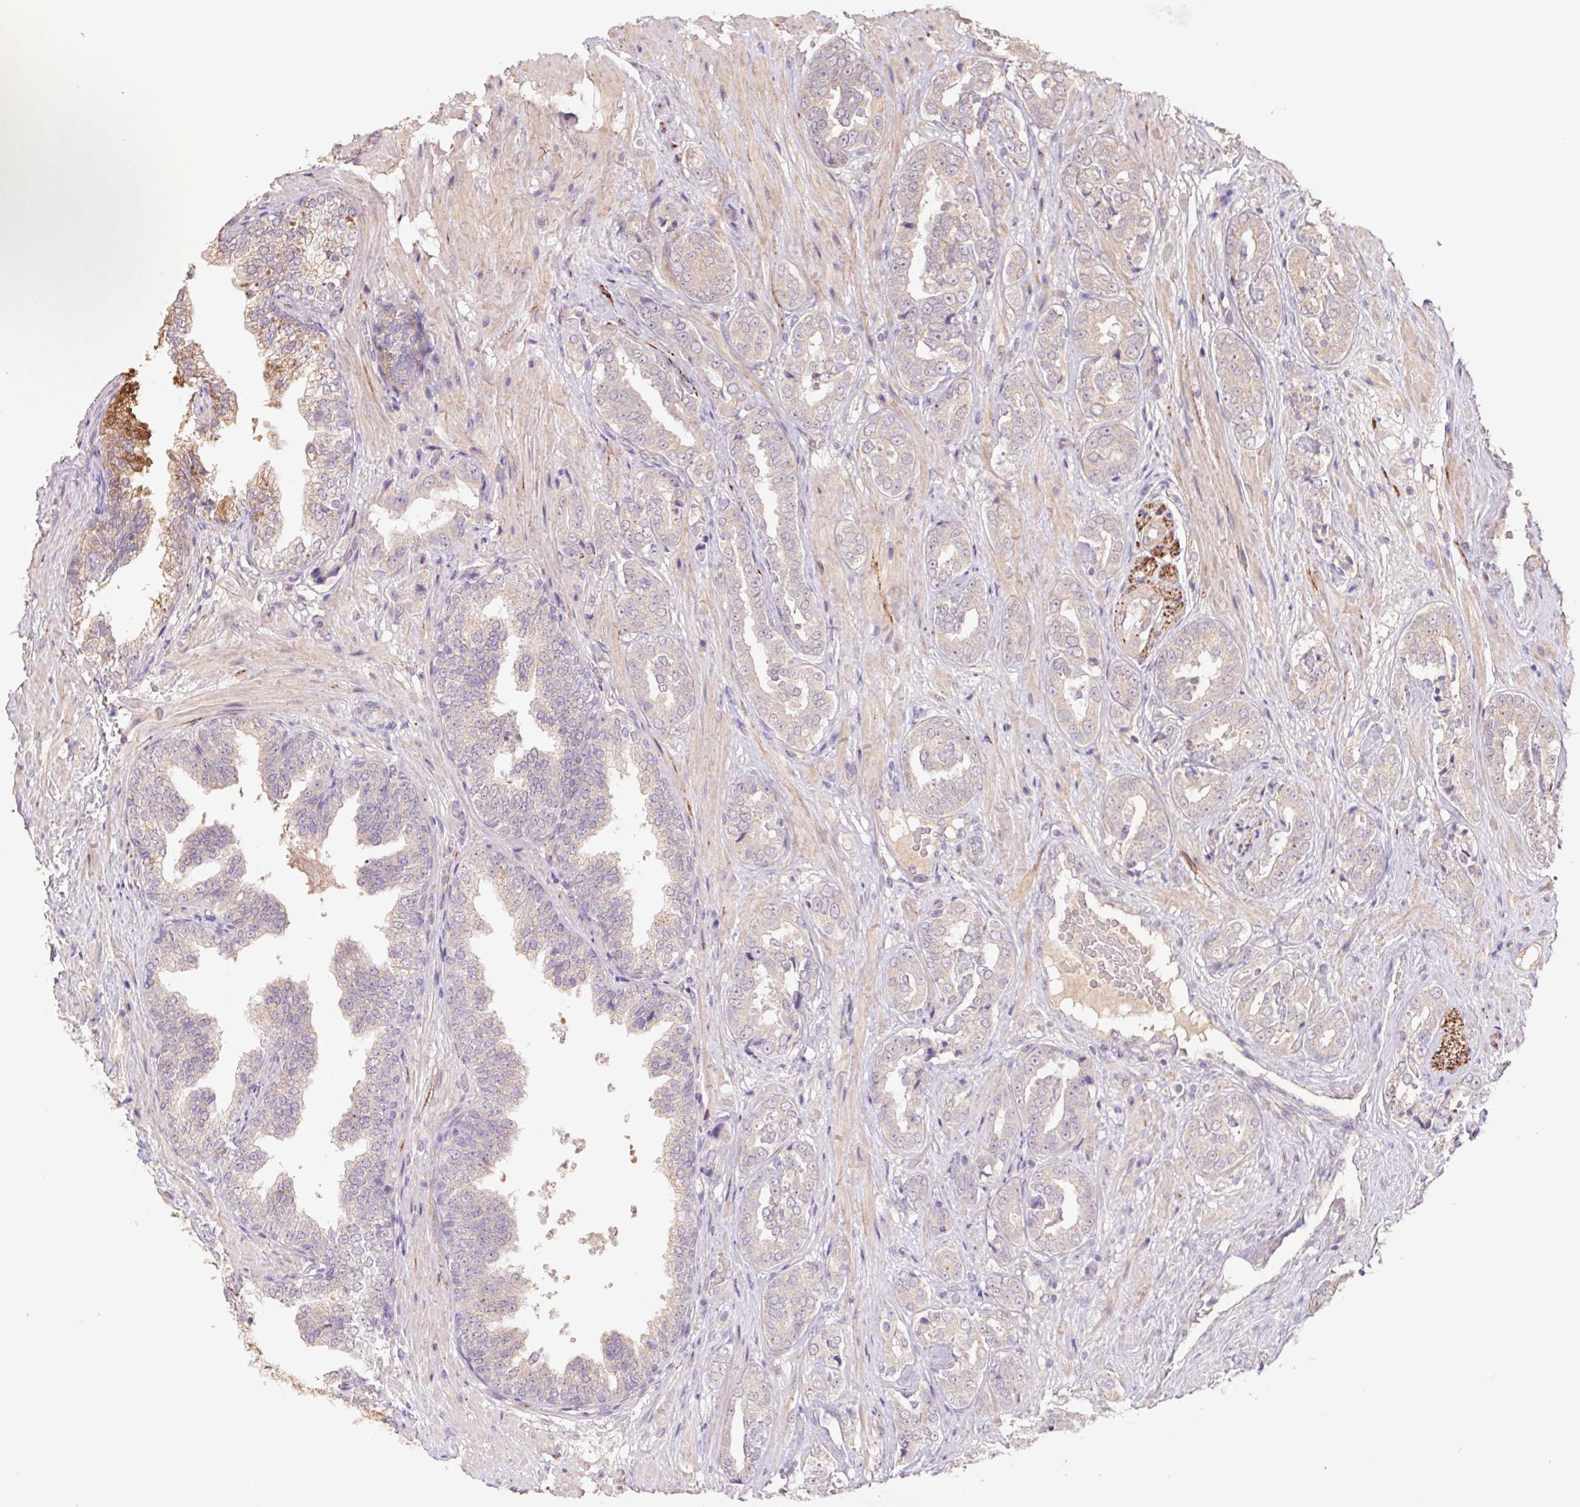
{"staining": {"intensity": "weak", "quantity": "<25%", "location": "cytoplasmic/membranous"}, "tissue": "prostate cancer", "cell_type": "Tumor cells", "image_type": "cancer", "snomed": [{"axis": "morphology", "description": "Adenocarcinoma, High grade"}, {"axis": "topography", "description": "Prostate"}], "caption": "This is a image of IHC staining of prostate cancer (adenocarcinoma (high-grade)), which shows no positivity in tumor cells.", "gene": "GRM2", "patient": {"sex": "male", "age": 71}}